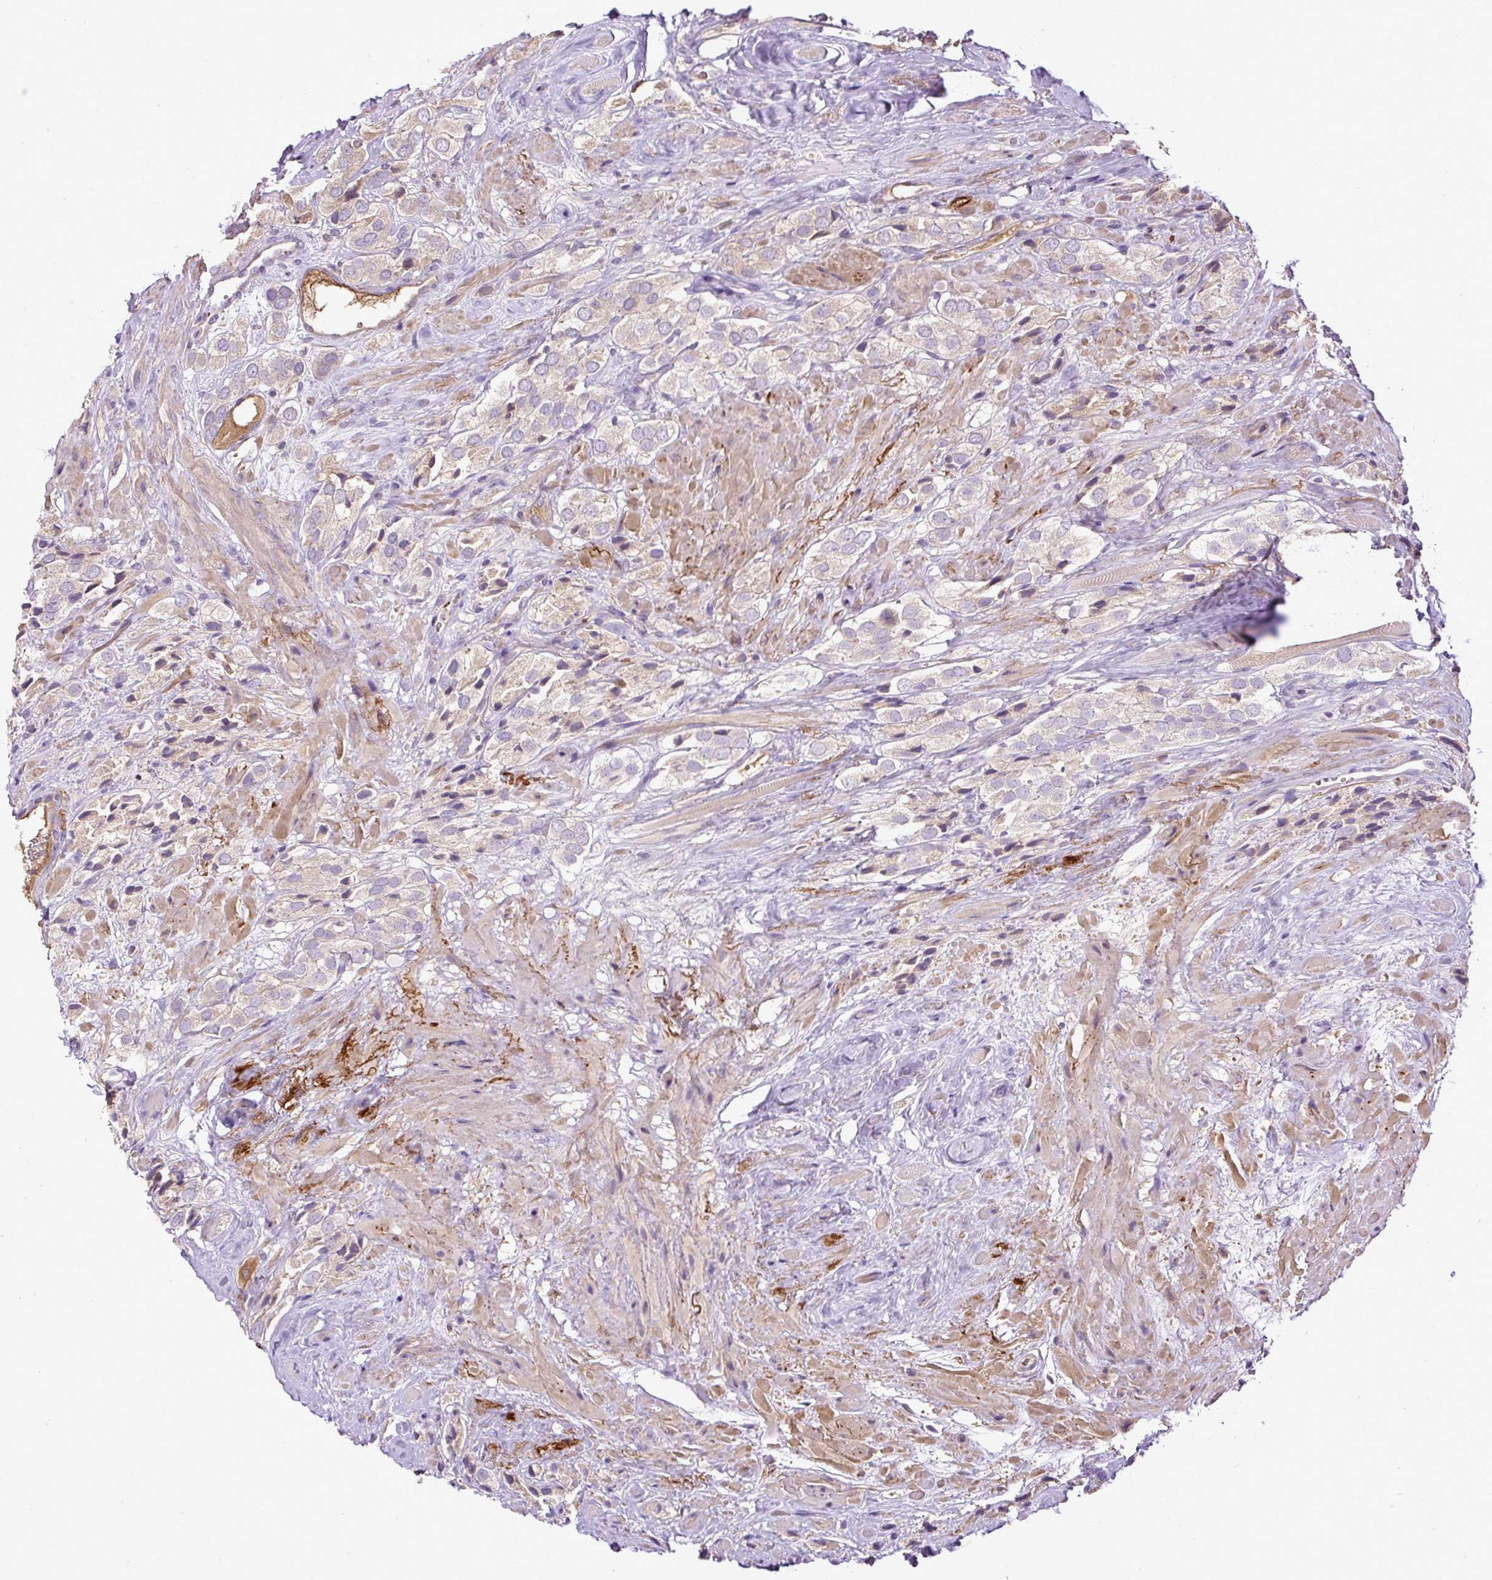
{"staining": {"intensity": "weak", "quantity": "25%-75%", "location": "cytoplasmic/membranous"}, "tissue": "prostate cancer", "cell_type": "Tumor cells", "image_type": "cancer", "snomed": [{"axis": "morphology", "description": "Adenocarcinoma, High grade"}, {"axis": "topography", "description": "Prostate and seminal vesicle, NOS"}], "caption": "Immunohistochemistry photomicrograph of human high-grade adenocarcinoma (prostate) stained for a protein (brown), which reveals low levels of weak cytoplasmic/membranous expression in approximately 25%-75% of tumor cells.", "gene": "CXCL13", "patient": {"sex": "male", "age": 64}}